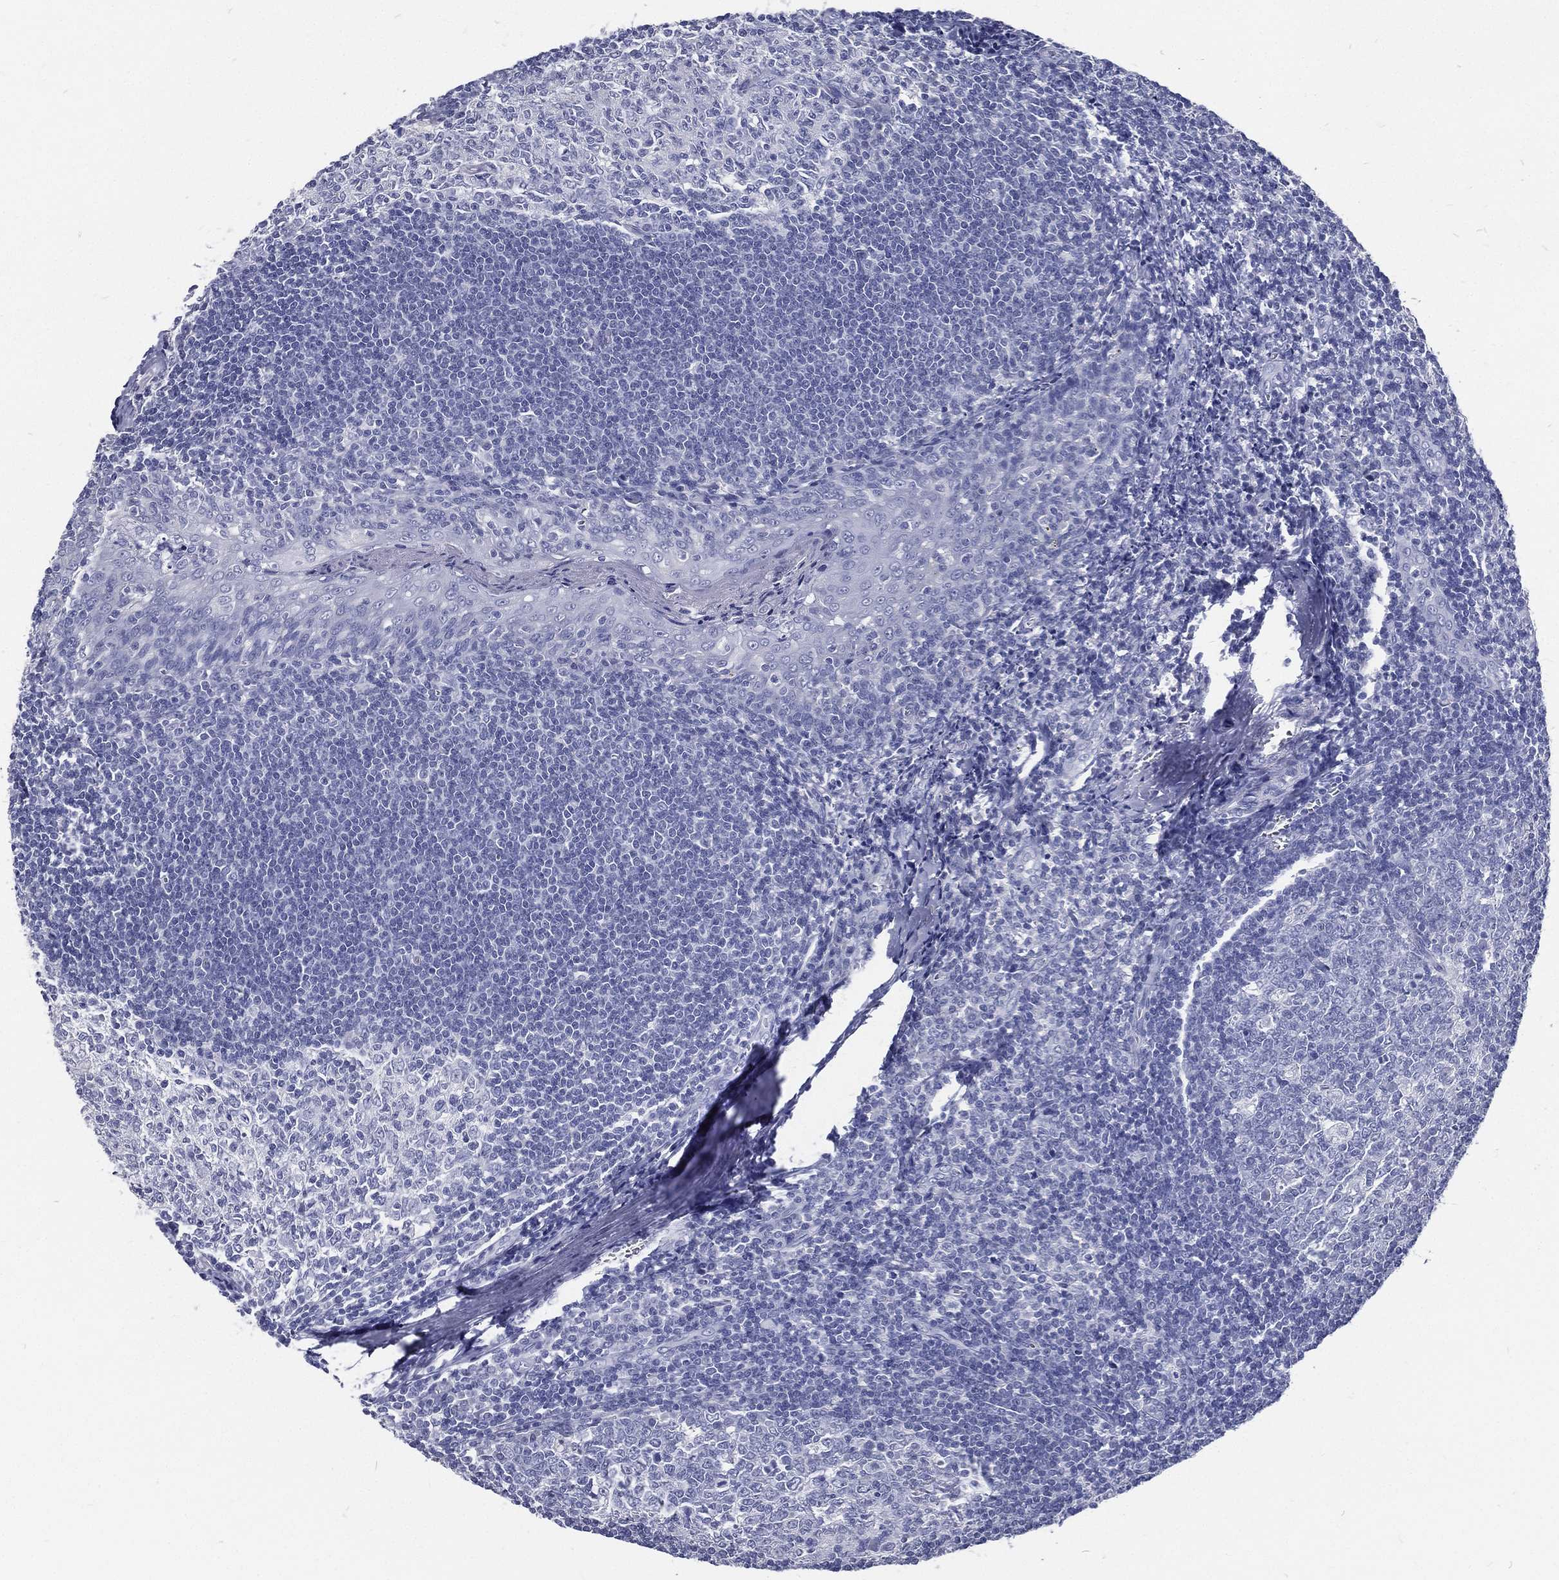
{"staining": {"intensity": "negative", "quantity": "none", "location": "none"}, "tissue": "tonsil", "cell_type": "Germinal center cells", "image_type": "normal", "snomed": [{"axis": "morphology", "description": "Normal tissue, NOS"}, {"axis": "topography", "description": "Tonsil"}], "caption": "DAB immunohistochemical staining of normal tonsil displays no significant positivity in germinal center cells. The staining is performed using DAB (3,3'-diaminobenzidine) brown chromogen with nuclei counter-stained in using hematoxylin.", "gene": "RSPH4A", "patient": {"sex": "male", "age": 33}}